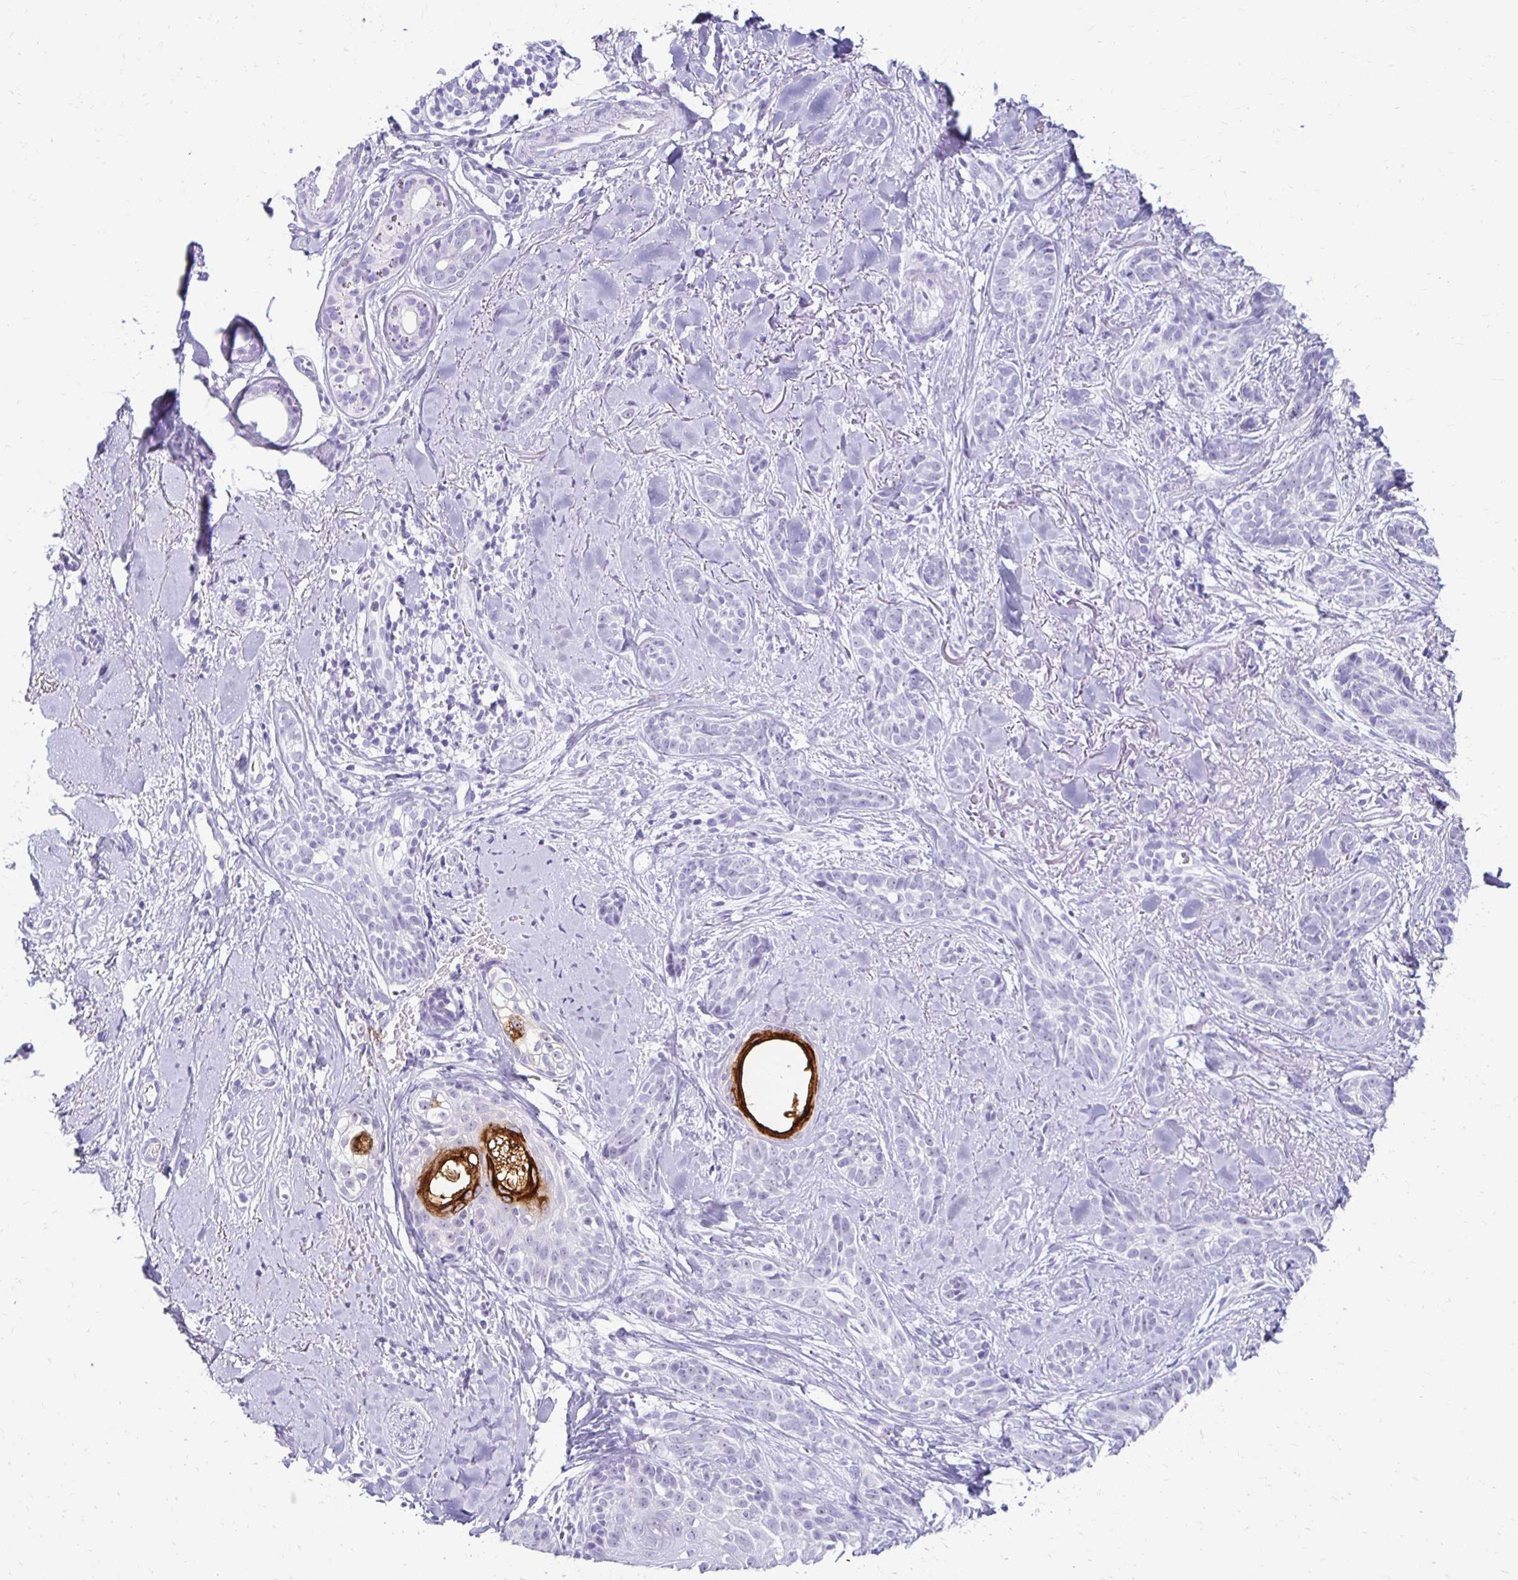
{"staining": {"intensity": "negative", "quantity": "none", "location": "none"}, "tissue": "skin cancer", "cell_type": "Tumor cells", "image_type": "cancer", "snomed": [{"axis": "morphology", "description": "Basal cell carcinoma"}, {"axis": "morphology", "description": "BCC, high aggressive"}, {"axis": "topography", "description": "Skin"}], "caption": "An immunohistochemistry histopathology image of skin cancer is shown. There is no staining in tumor cells of skin cancer.", "gene": "CST6", "patient": {"sex": "female", "age": 79}}